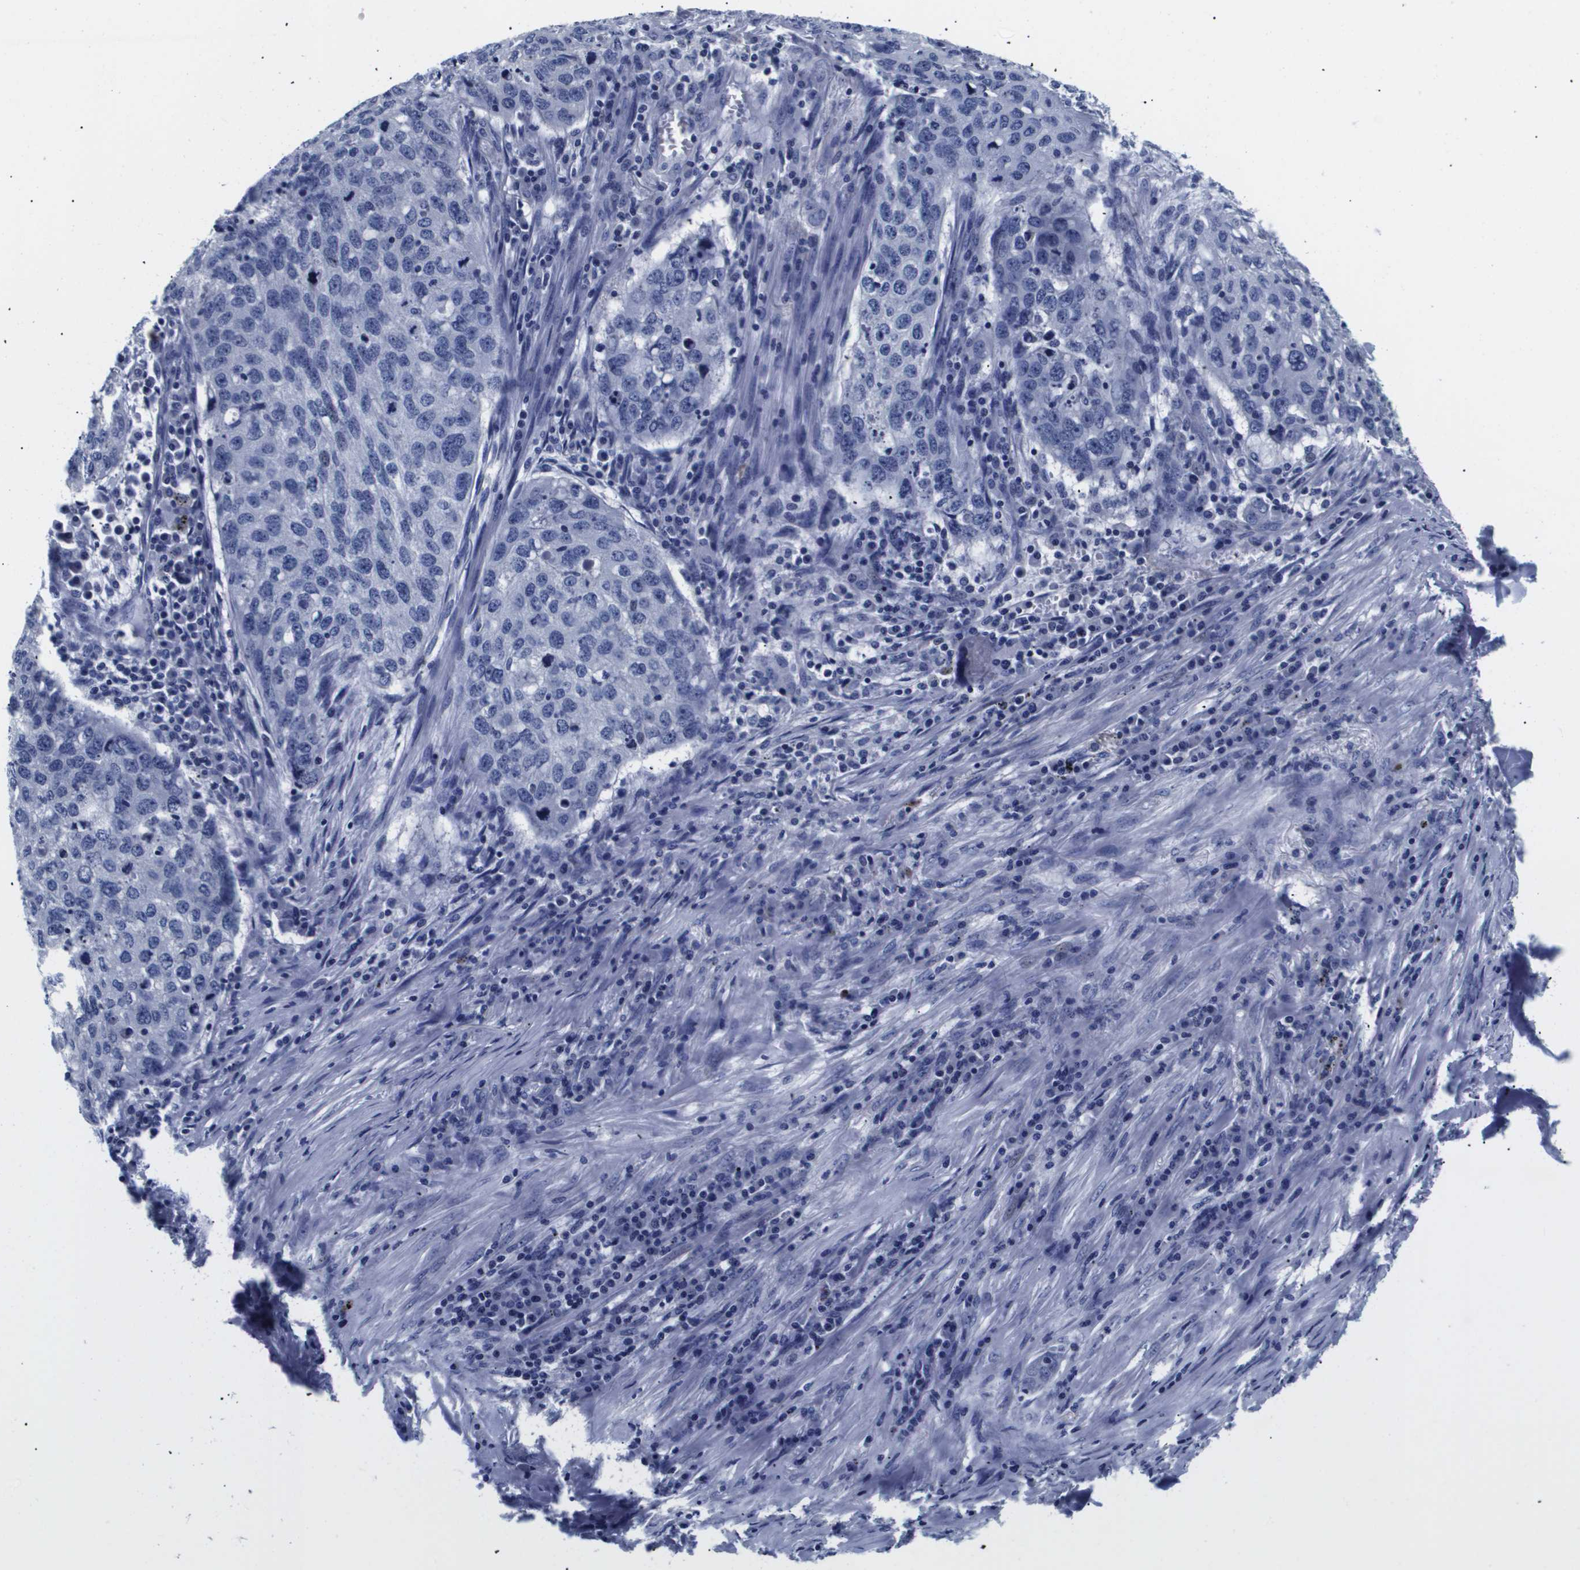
{"staining": {"intensity": "negative", "quantity": "none", "location": "none"}, "tissue": "lung cancer", "cell_type": "Tumor cells", "image_type": "cancer", "snomed": [{"axis": "morphology", "description": "Squamous cell carcinoma, NOS"}, {"axis": "topography", "description": "Lung"}], "caption": "Immunohistochemistry of lung squamous cell carcinoma shows no expression in tumor cells. (DAB IHC, high magnification).", "gene": "ATP6V0A4", "patient": {"sex": "female", "age": 63}}